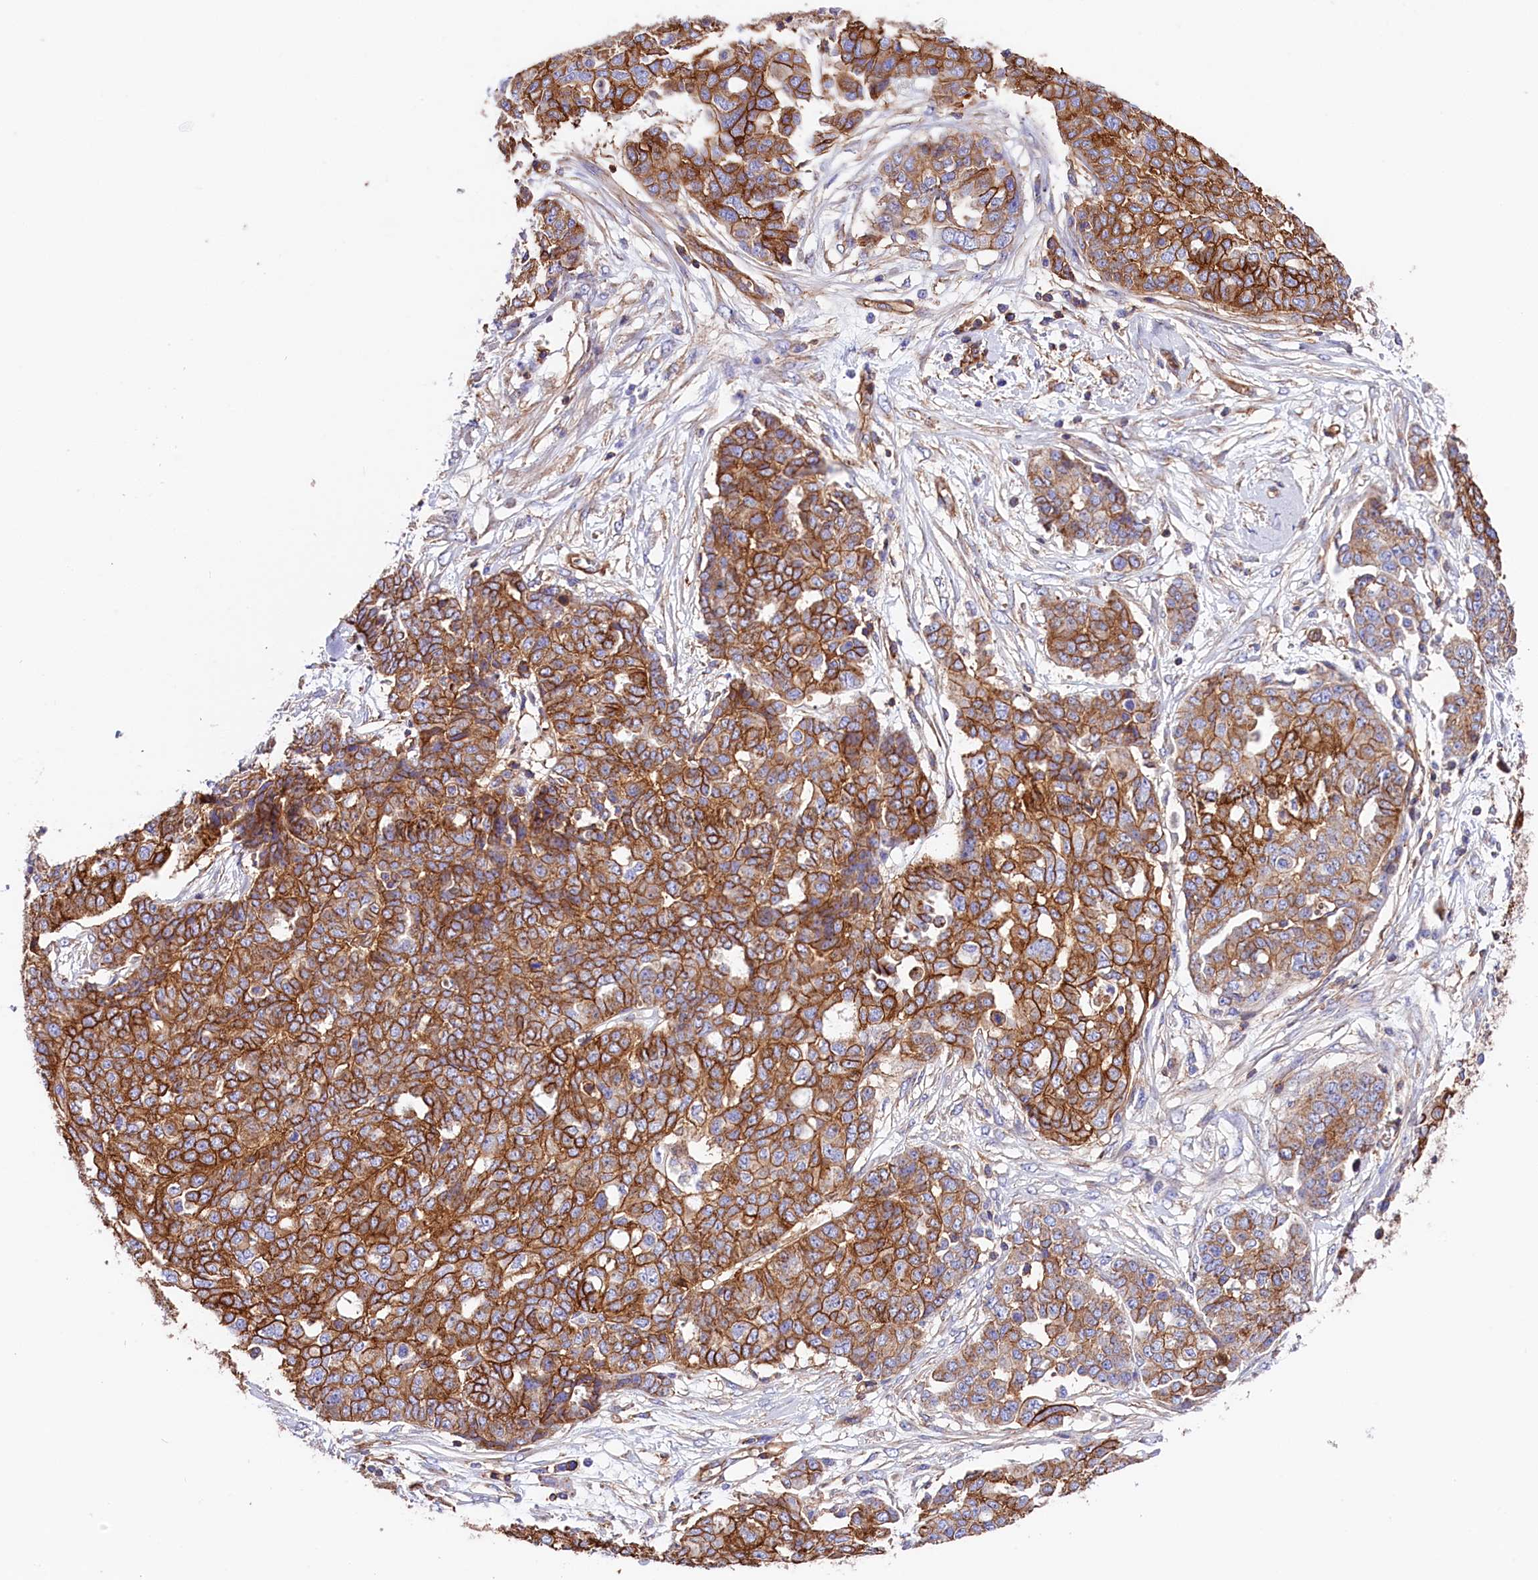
{"staining": {"intensity": "strong", "quantity": ">75%", "location": "cytoplasmic/membranous"}, "tissue": "ovarian cancer", "cell_type": "Tumor cells", "image_type": "cancer", "snomed": [{"axis": "morphology", "description": "Cystadenocarcinoma, serous, NOS"}, {"axis": "topography", "description": "Soft tissue"}, {"axis": "topography", "description": "Ovary"}], "caption": "IHC image of neoplastic tissue: ovarian cancer stained using IHC demonstrates high levels of strong protein expression localized specifically in the cytoplasmic/membranous of tumor cells, appearing as a cytoplasmic/membranous brown color.", "gene": "ATP2B4", "patient": {"sex": "female", "age": 57}}